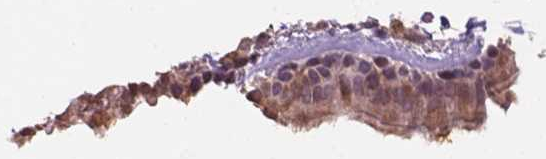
{"staining": {"intensity": "weak", "quantity": "25%-75%", "location": "cytoplasmic/membranous"}, "tissue": "bronchus", "cell_type": "Respiratory epithelial cells", "image_type": "normal", "snomed": [{"axis": "morphology", "description": "Normal tissue, NOS"}, {"axis": "topography", "description": "Lymph node"}, {"axis": "topography", "description": "Bronchus"}], "caption": "A brown stain highlights weak cytoplasmic/membranous positivity of a protein in respiratory epithelial cells of normal human bronchus.", "gene": "IFFO1", "patient": {"sex": "female", "age": 70}}